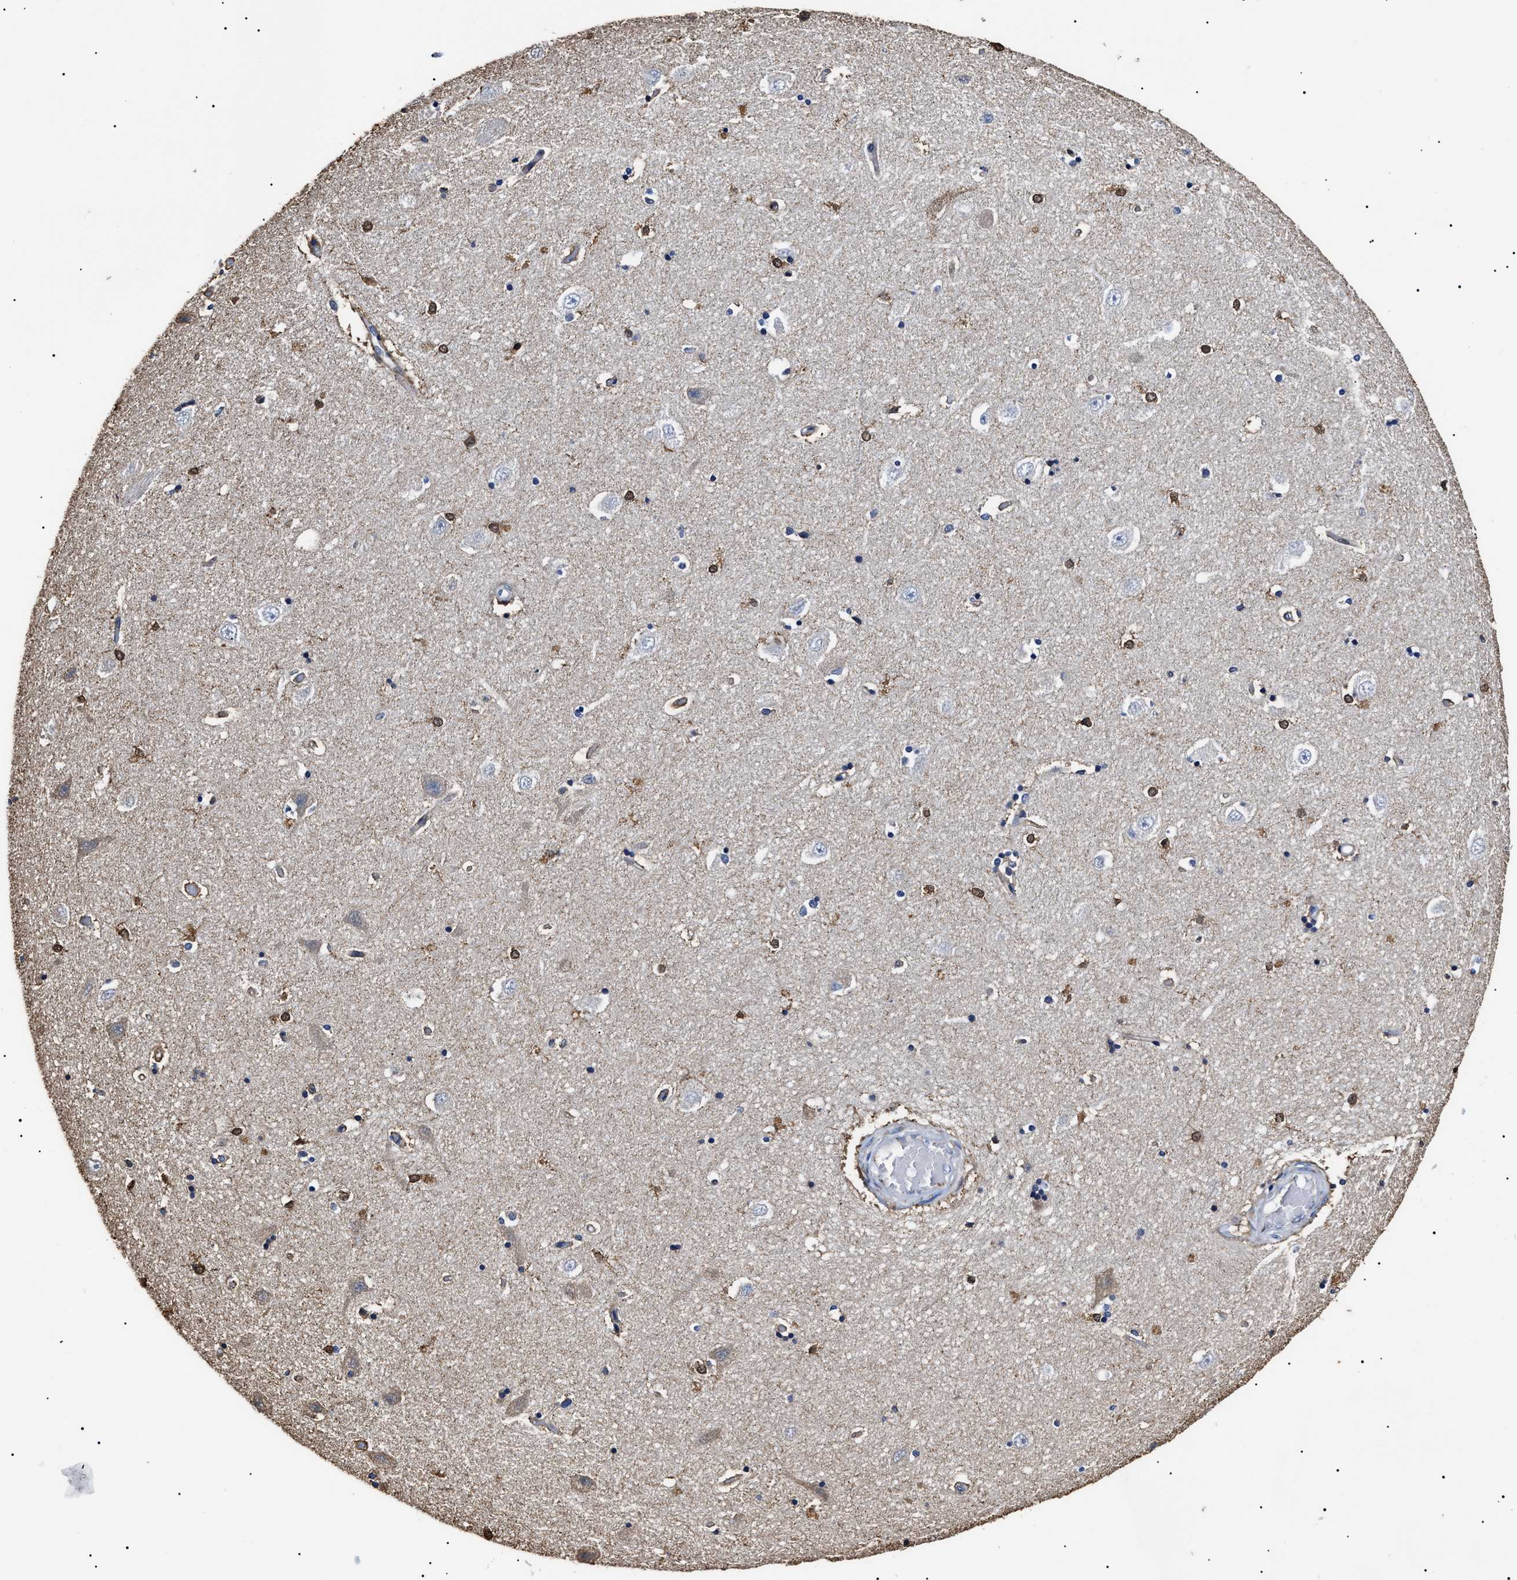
{"staining": {"intensity": "weak", "quantity": "<25%", "location": "cytoplasmic/membranous"}, "tissue": "hippocampus", "cell_type": "Glial cells", "image_type": "normal", "snomed": [{"axis": "morphology", "description": "Normal tissue, NOS"}, {"axis": "topography", "description": "Hippocampus"}], "caption": "Immunohistochemistry photomicrograph of benign hippocampus: human hippocampus stained with DAB (3,3'-diaminobenzidine) shows no significant protein staining in glial cells.", "gene": "ALDH1A1", "patient": {"sex": "male", "age": 45}}